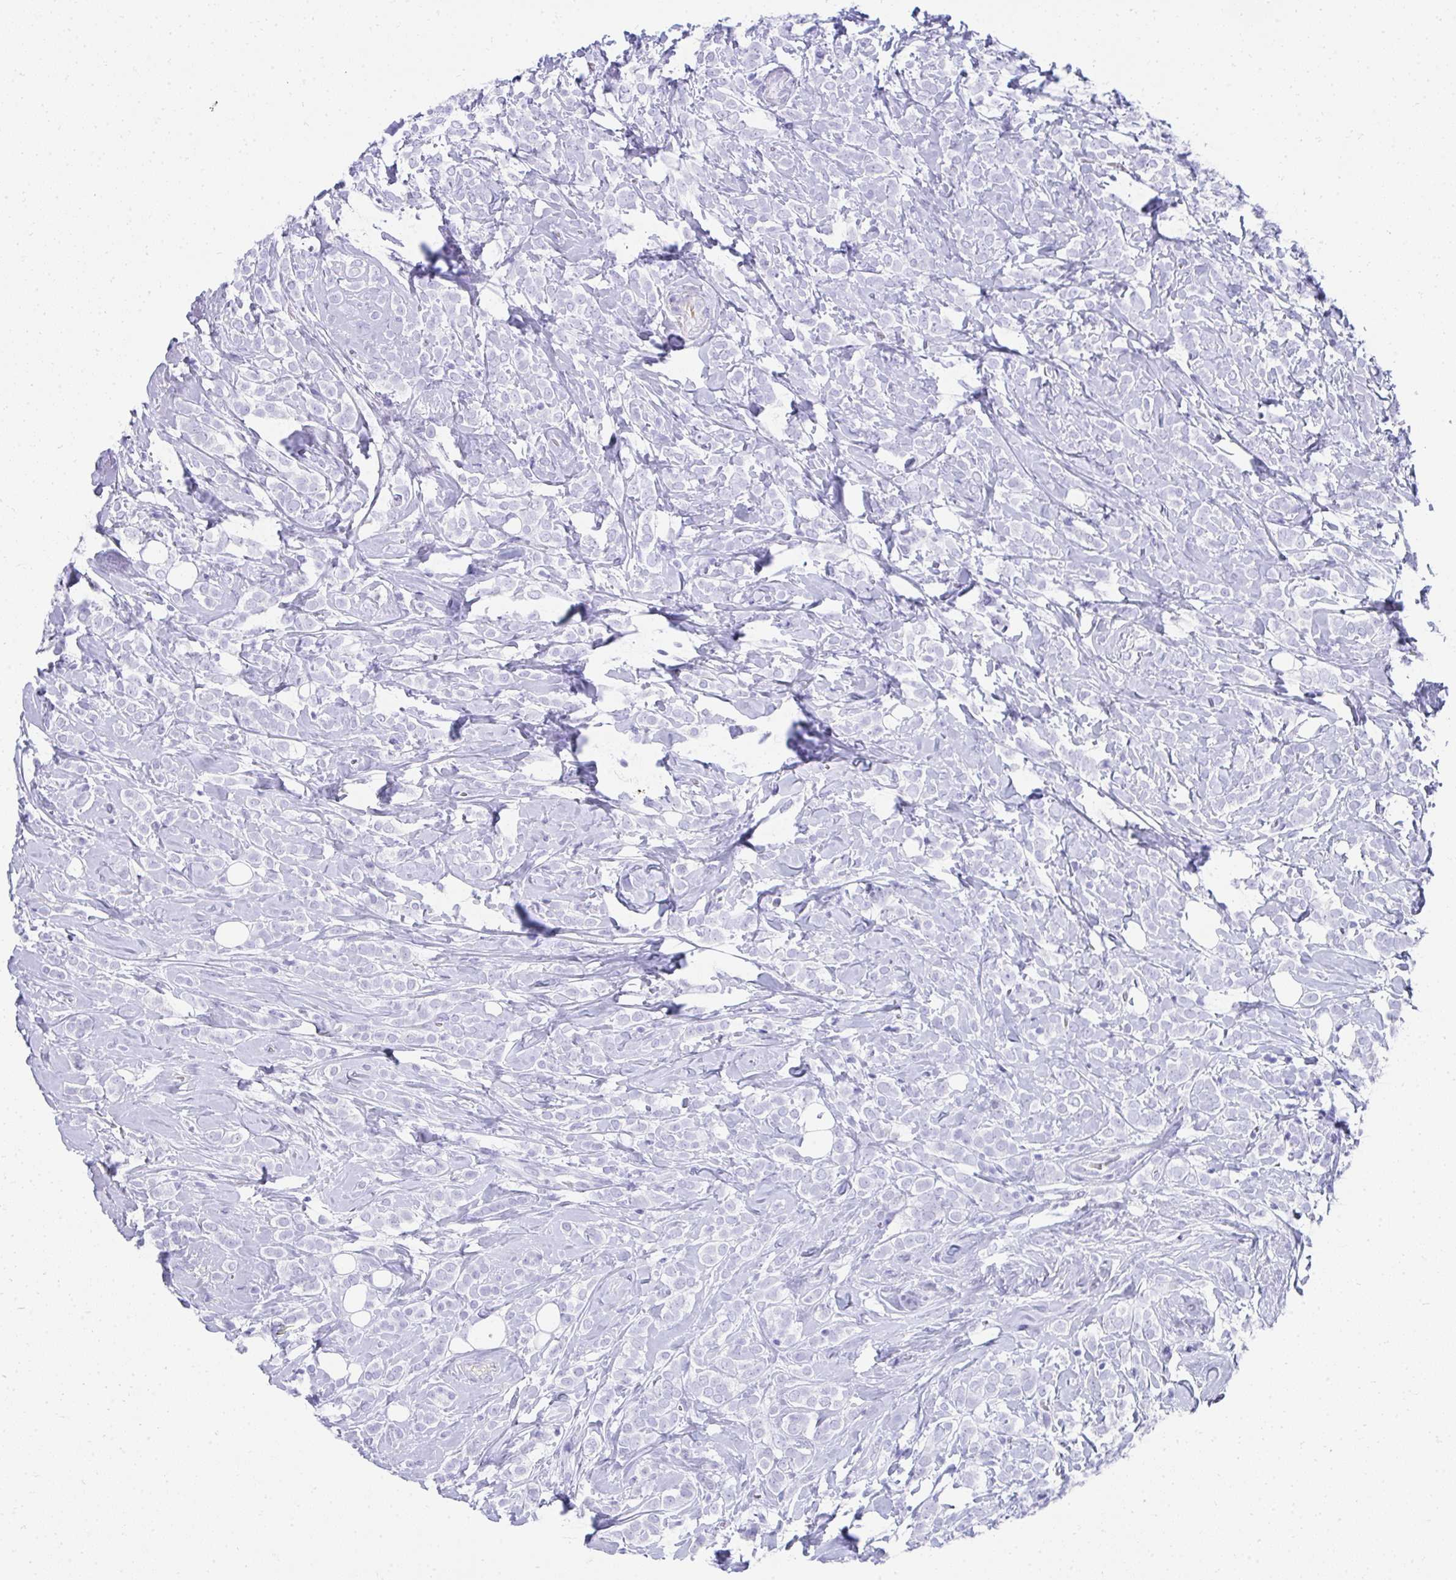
{"staining": {"intensity": "negative", "quantity": "none", "location": "none"}, "tissue": "breast cancer", "cell_type": "Tumor cells", "image_type": "cancer", "snomed": [{"axis": "morphology", "description": "Lobular carcinoma"}, {"axis": "topography", "description": "Breast"}], "caption": "Lobular carcinoma (breast) stained for a protein using IHC demonstrates no staining tumor cells.", "gene": "TNNT1", "patient": {"sex": "female", "age": 49}}